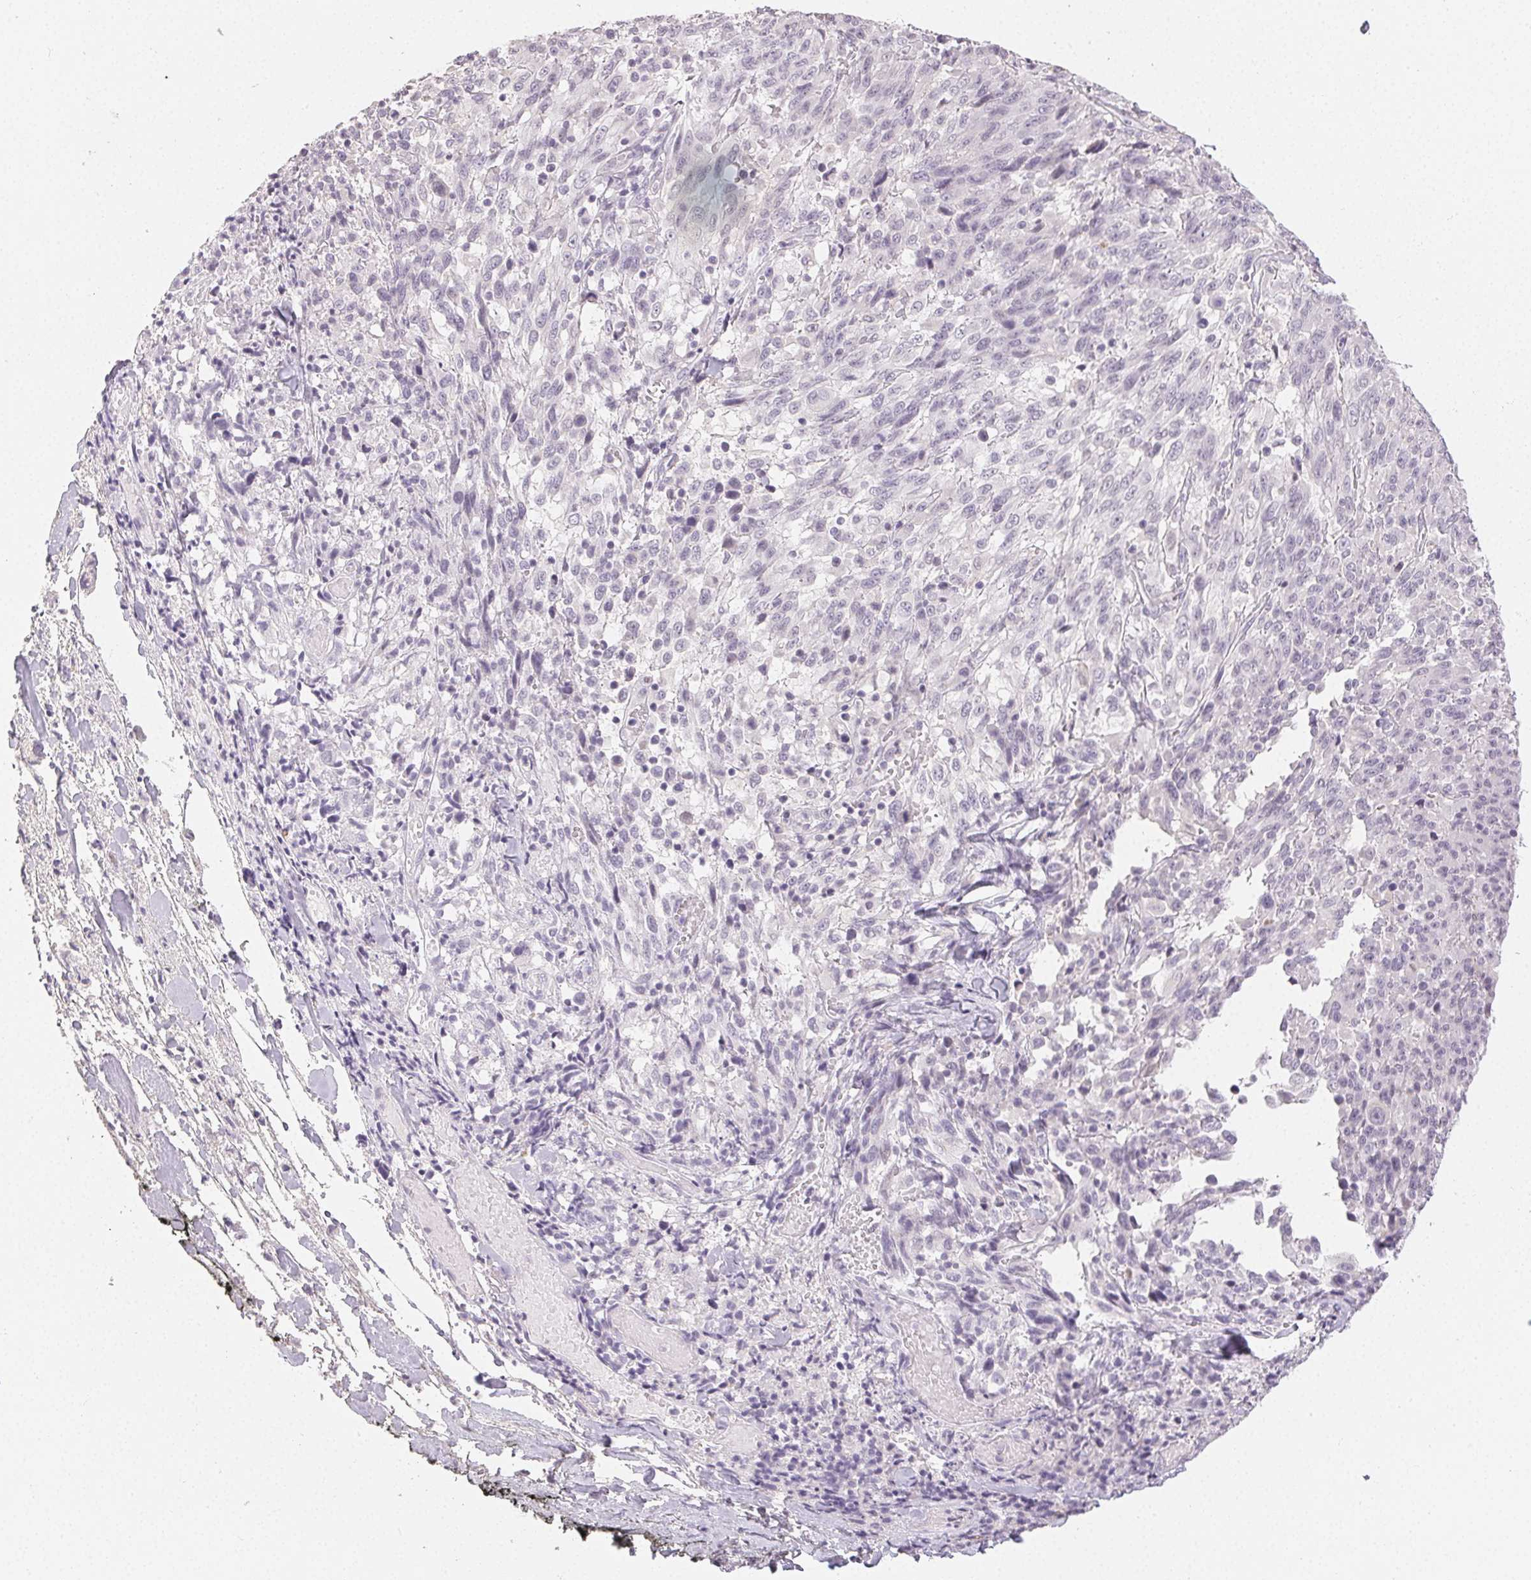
{"staining": {"intensity": "negative", "quantity": "none", "location": "none"}, "tissue": "melanoma", "cell_type": "Tumor cells", "image_type": "cancer", "snomed": [{"axis": "morphology", "description": "Malignant melanoma, NOS"}, {"axis": "topography", "description": "Skin"}], "caption": "Tumor cells show no significant expression in melanoma.", "gene": "TMEM174", "patient": {"sex": "female", "age": 91}}